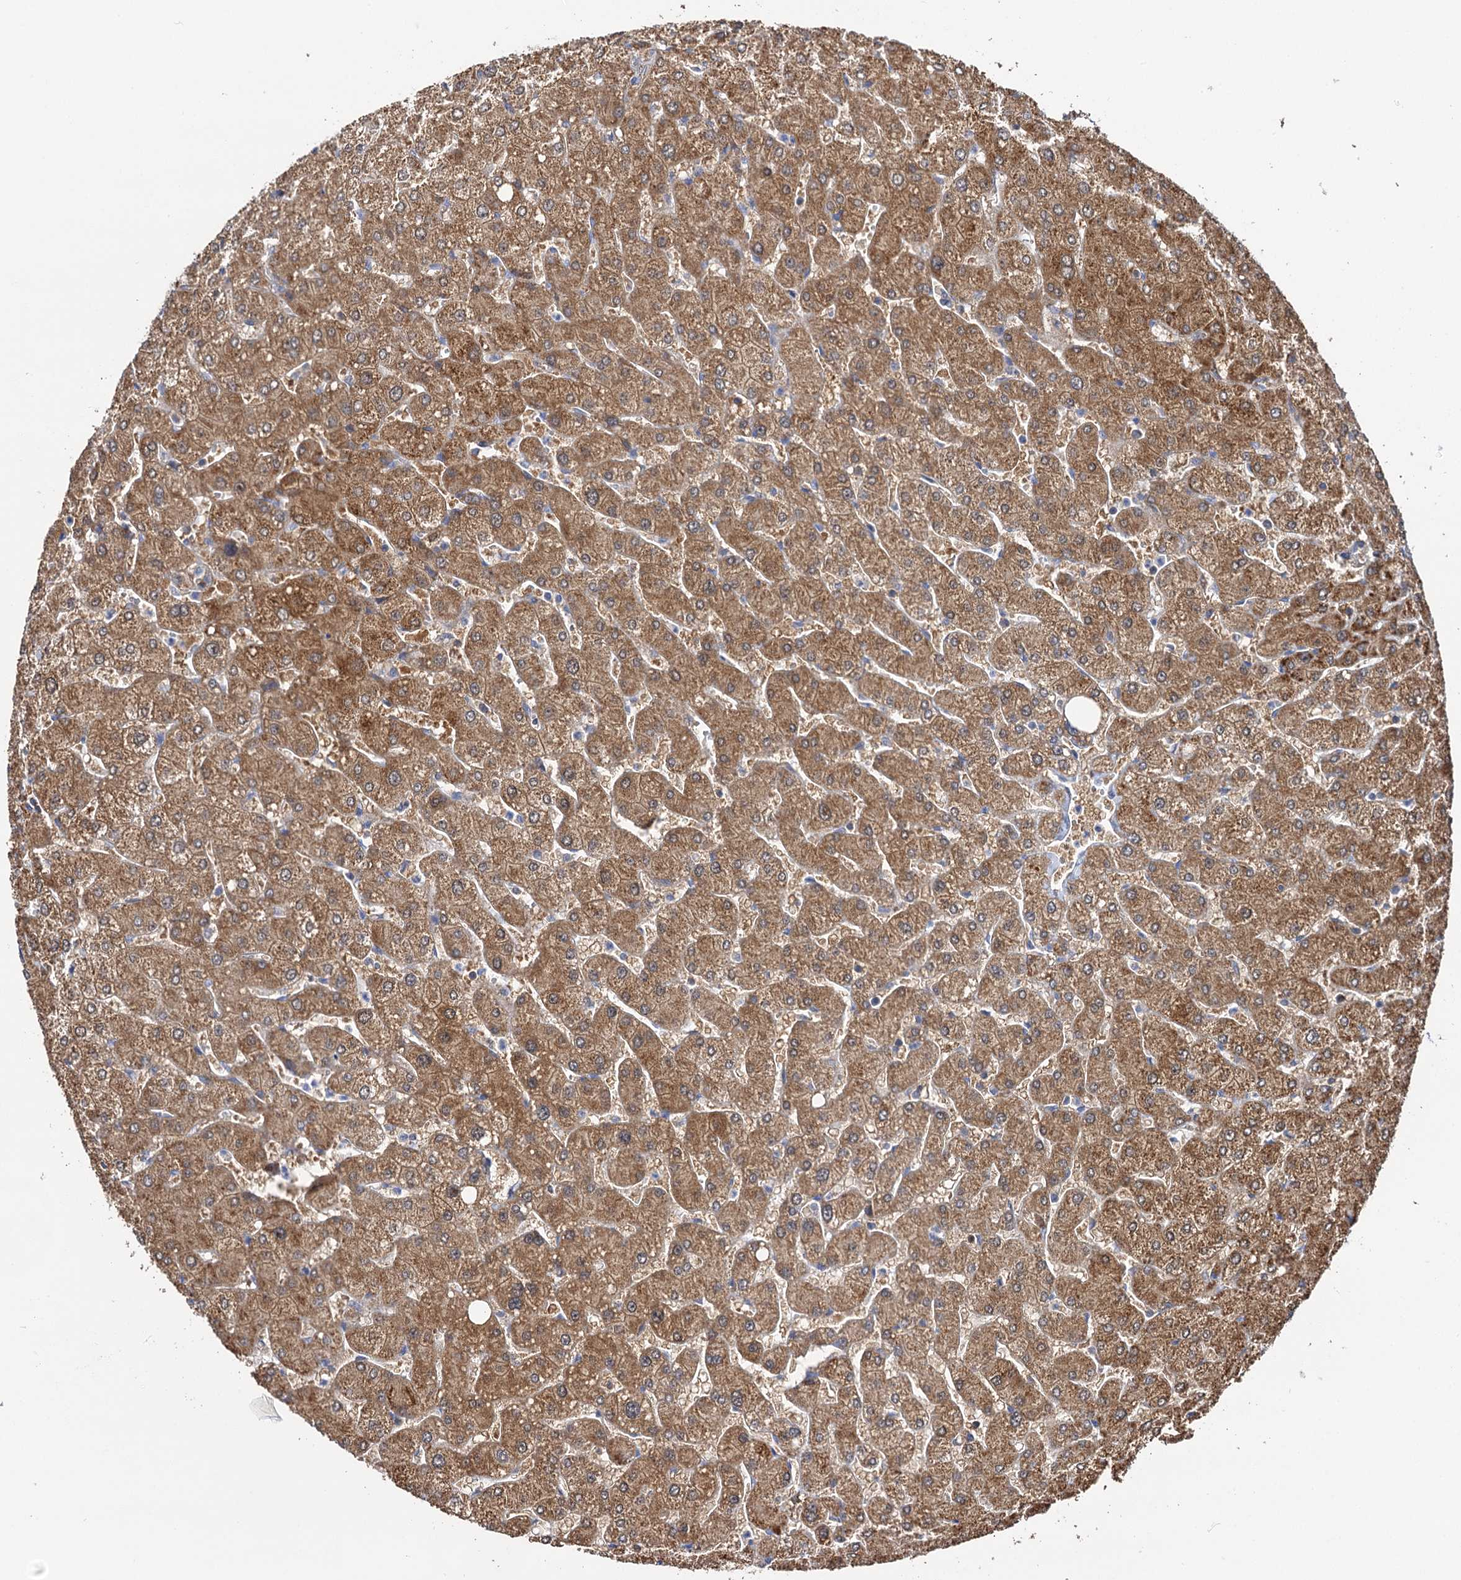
{"staining": {"intensity": "moderate", "quantity": "25%-75%", "location": "cytoplasmic/membranous"}, "tissue": "liver", "cell_type": "Cholangiocytes", "image_type": "normal", "snomed": [{"axis": "morphology", "description": "Normal tissue, NOS"}, {"axis": "topography", "description": "Liver"}], "caption": "This is an image of immunohistochemistry staining of normal liver, which shows moderate positivity in the cytoplasmic/membranous of cholangiocytes.", "gene": "IDI1", "patient": {"sex": "male", "age": 55}}